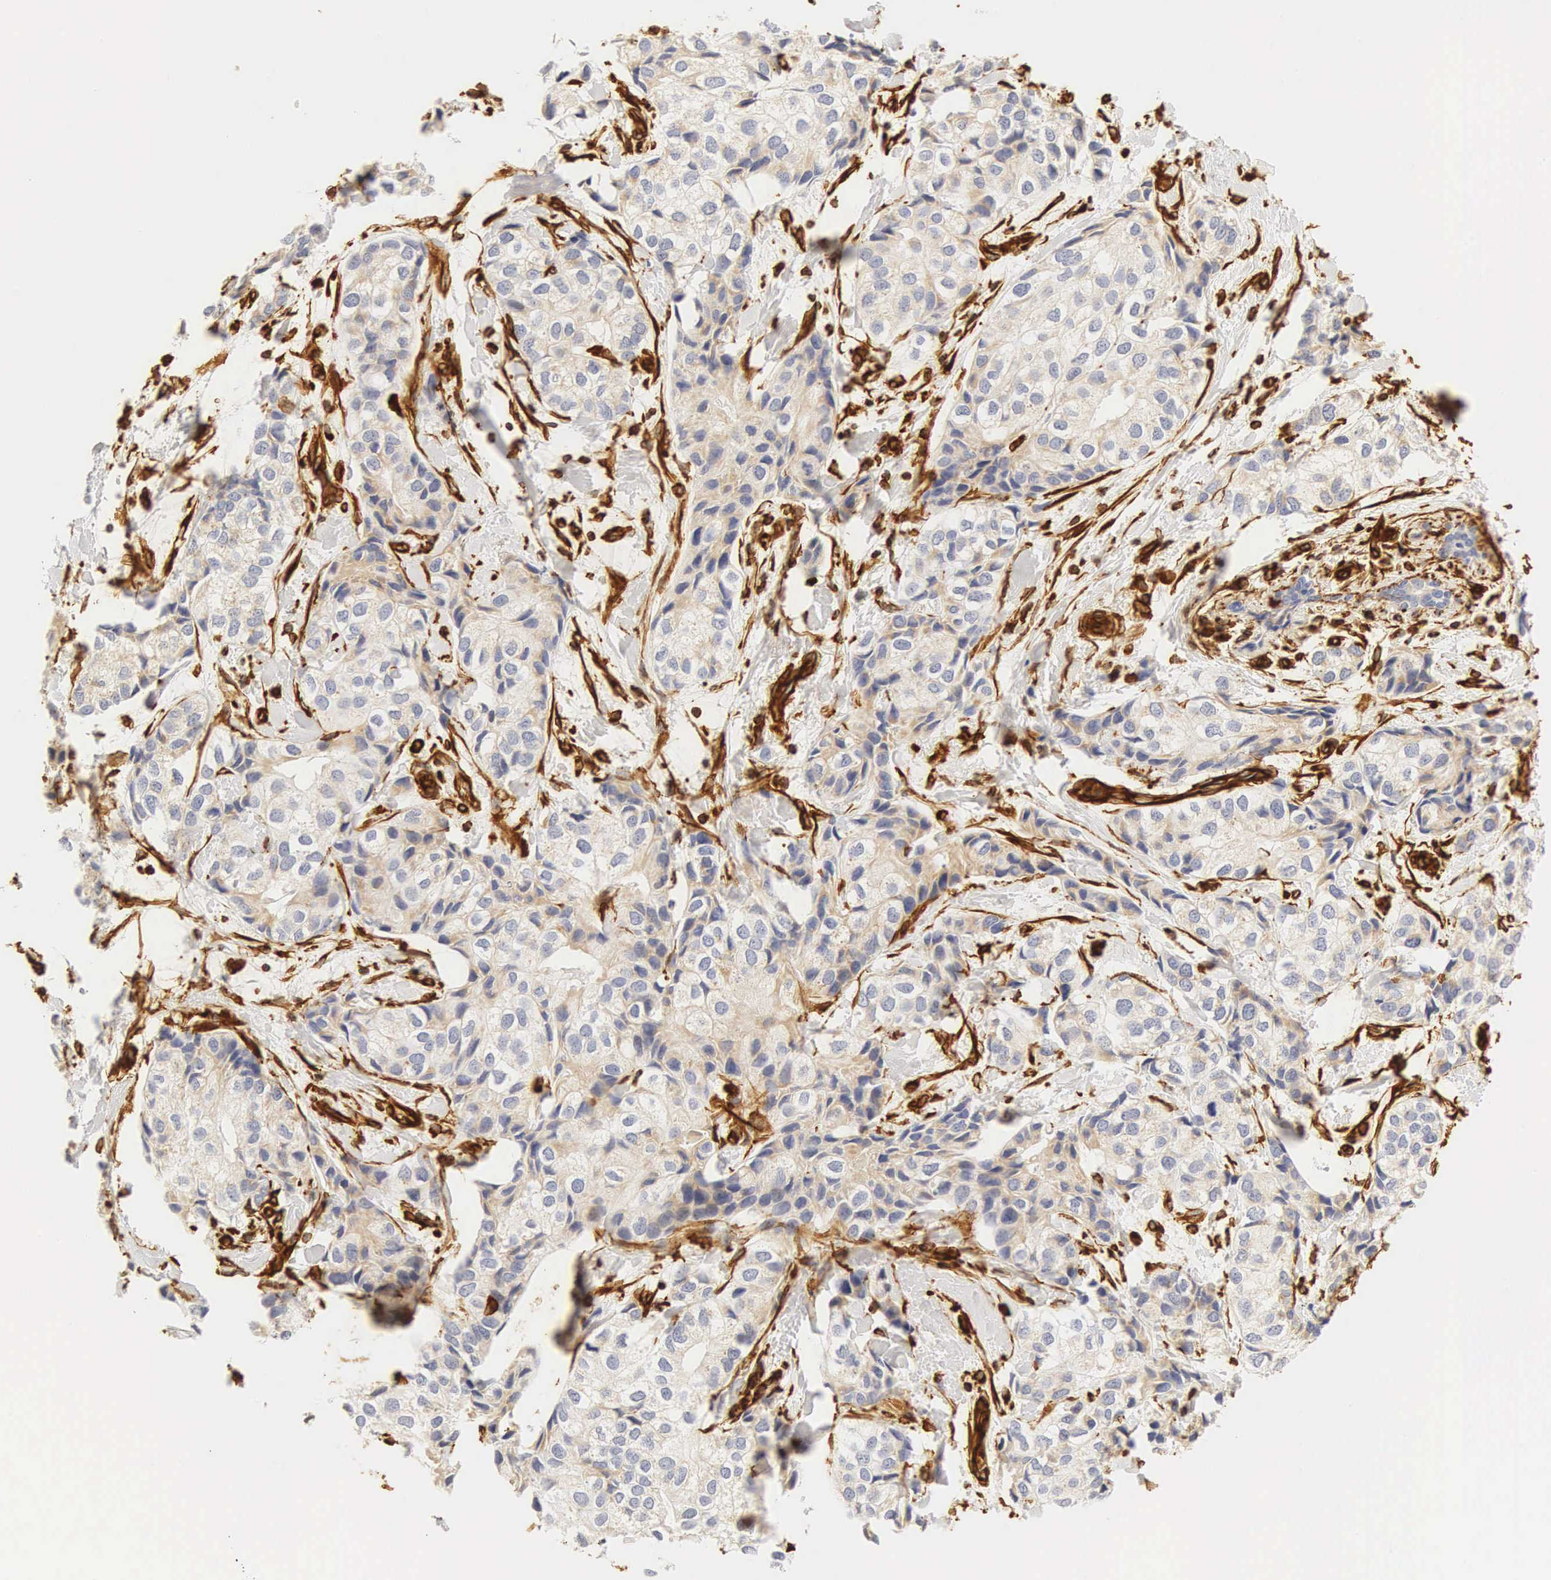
{"staining": {"intensity": "weak", "quantity": "25%-75%", "location": "cytoplasmic/membranous"}, "tissue": "breast cancer", "cell_type": "Tumor cells", "image_type": "cancer", "snomed": [{"axis": "morphology", "description": "Duct carcinoma"}, {"axis": "topography", "description": "Breast"}], "caption": "Breast cancer (intraductal carcinoma) tissue demonstrates weak cytoplasmic/membranous positivity in approximately 25%-75% of tumor cells, visualized by immunohistochemistry. The staining was performed using DAB, with brown indicating positive protein expression. Nuclei are stained blue with hematoxylin.", "gene": "VIM", "patient": {"sex": "female", "age": 68}}